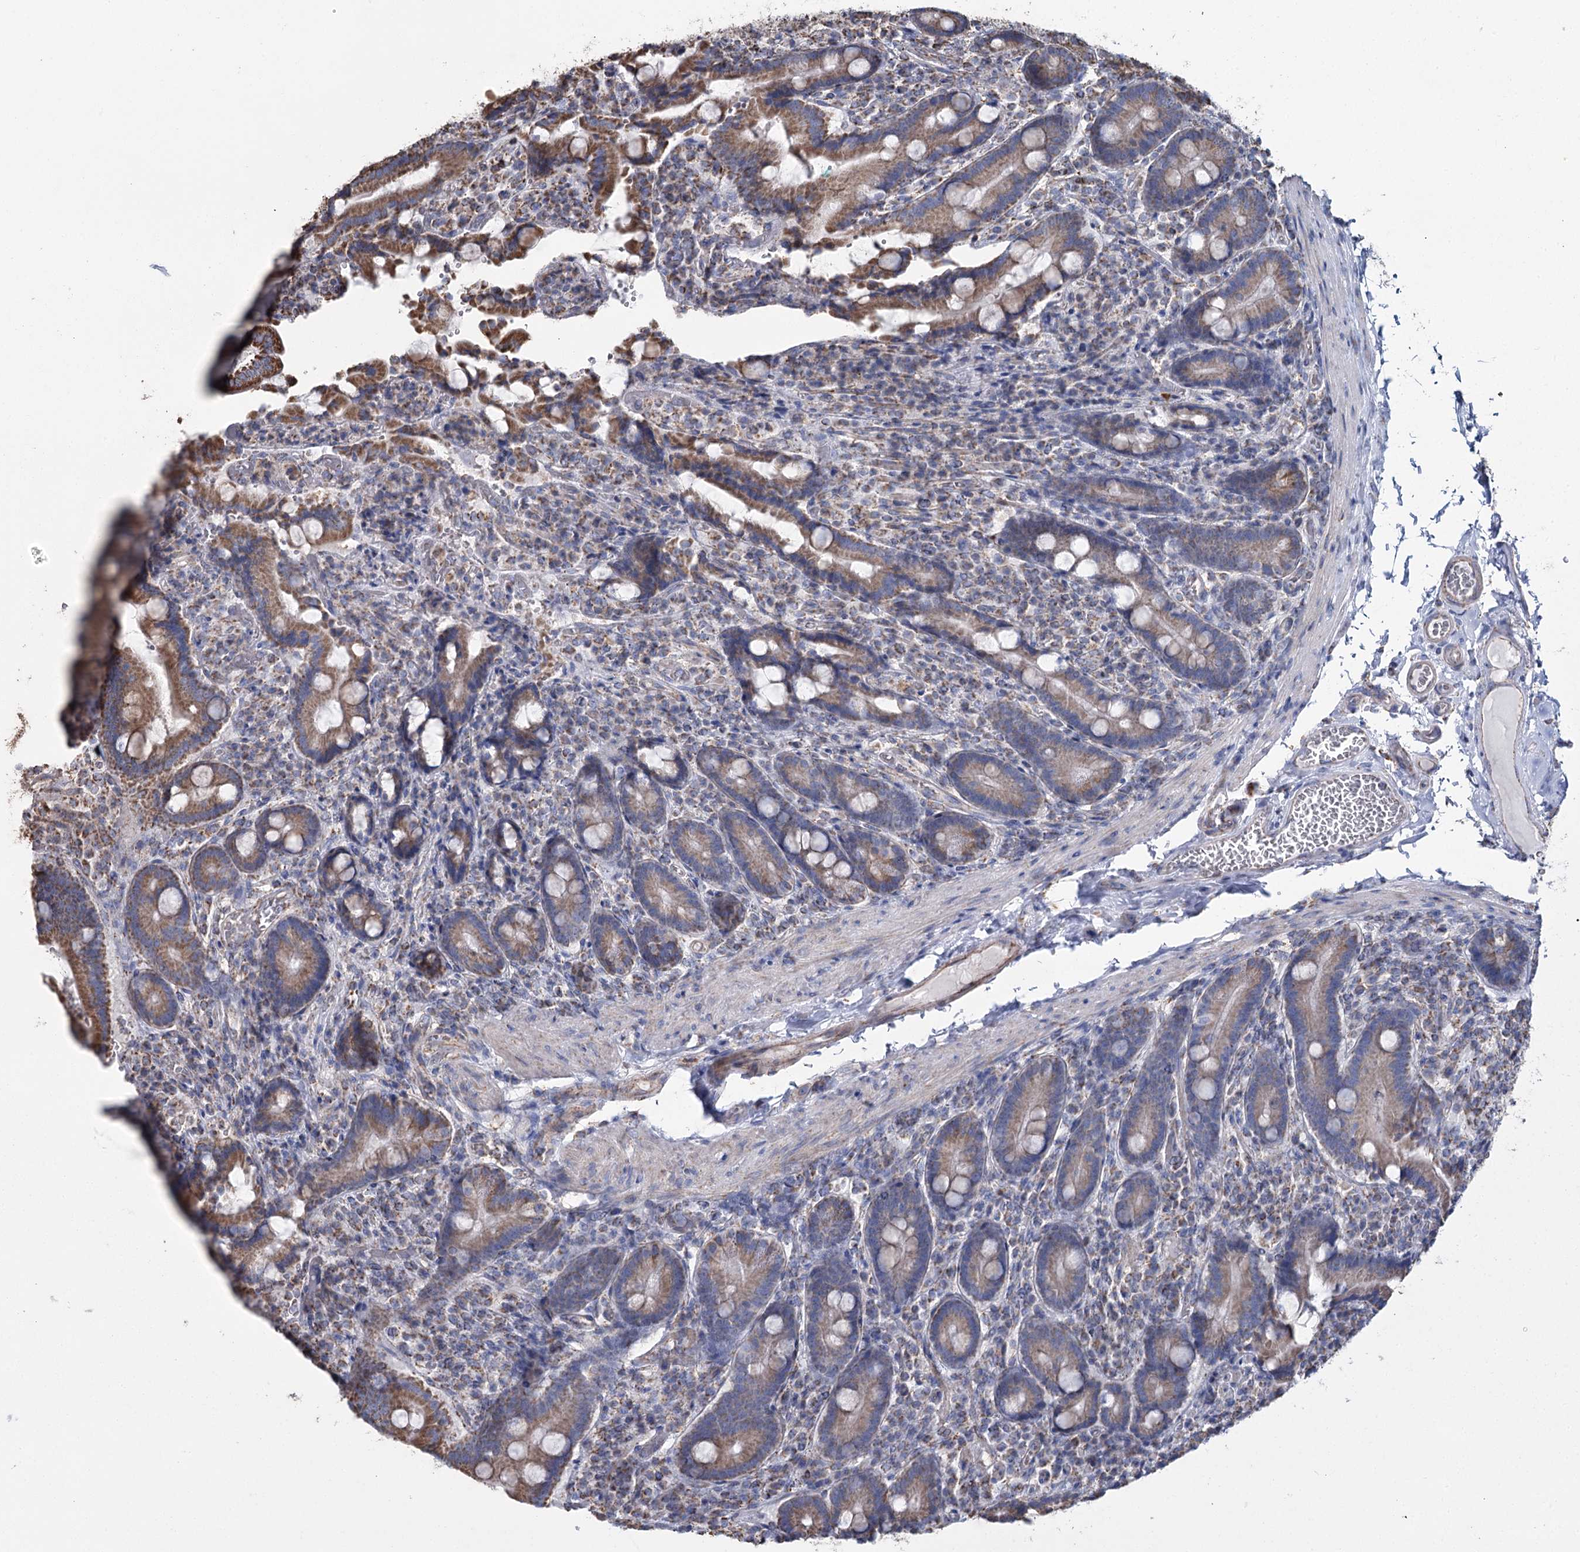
{"staining": {"intensity": "moderate", "quantity": "25%-75%", "location": "cytoplasmic/membranous"}, "tissue": "duodenum", "cell_type": "Glandular cells", "image_type": "normal", "snomed": [{"axis": "morphology", "description": "Normal tissue, NOS"}, {"axis": "topography", "description": "Duodenum"}], "caption": "Immunohistochemical staining of unremarkable duodenum exhibits 25%-75% levels of moderate cytoplasmic/membranous protein positivity in about 25%-75% of glandular cells. Nuclei are stained in blue.", "gene": "MRPL44", "patient": {"sex": "female", "age": 62}}